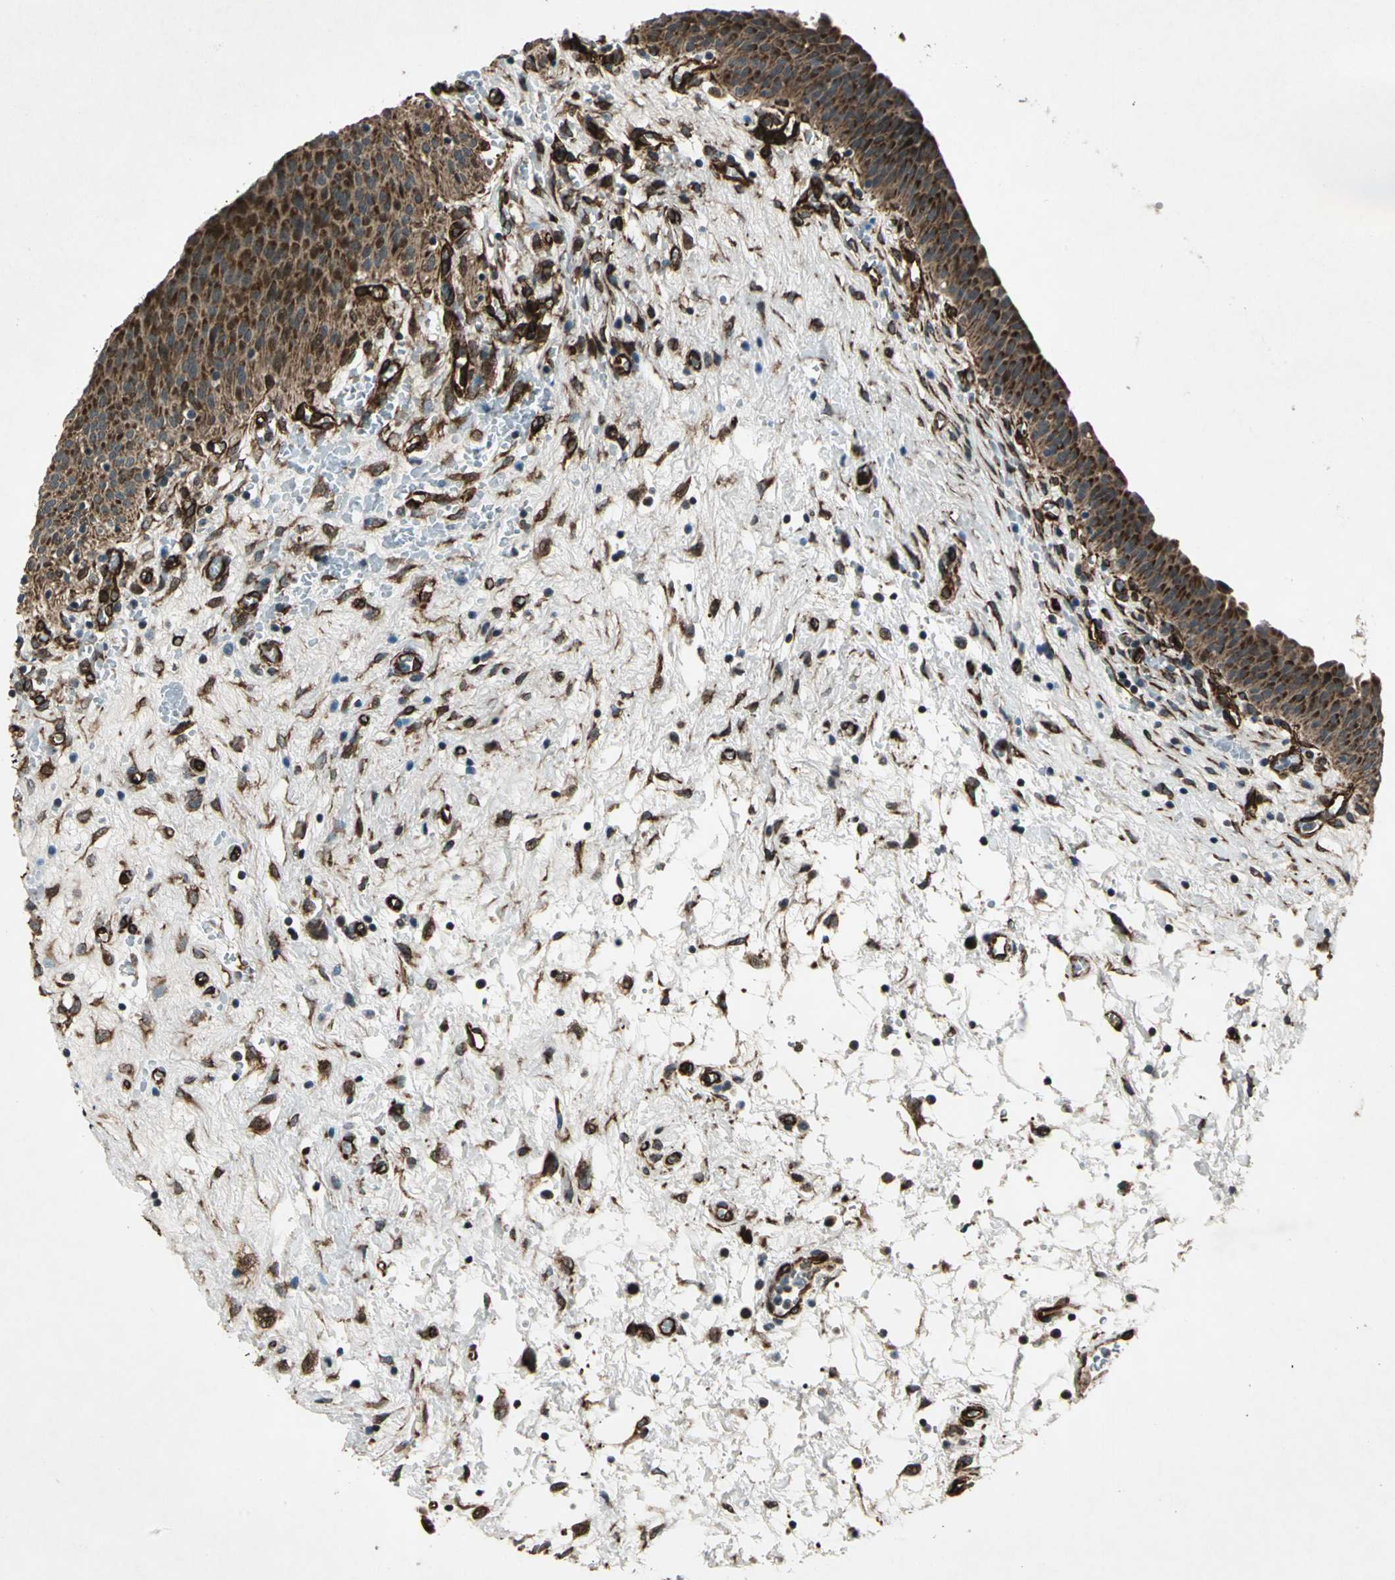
{"staining": {"intensity": "strong", "quantity": ">75%", "location": "cytoplasmic/membranous"}, "tissue": "urinary bladder", "cell_type": "Urothelial cells", "image_type": "normal", "snomed": [{"axis": "morphology", "description": "Normal tissue, NOS"}, {"axis": "morphology", "description": "Dysplasia, NOS"}, {"axis": "topography", "description": "Urinary bladder"}], "caption": "Immunohistochemistry image of normal human urinary bladder stained for a protein (brown), which displays high levels of strong cytoplasmic/membranous expression in about >75% of urothelial cells.", "gene": "EXD2", "patient": {"sex": "male", "age": 35}}